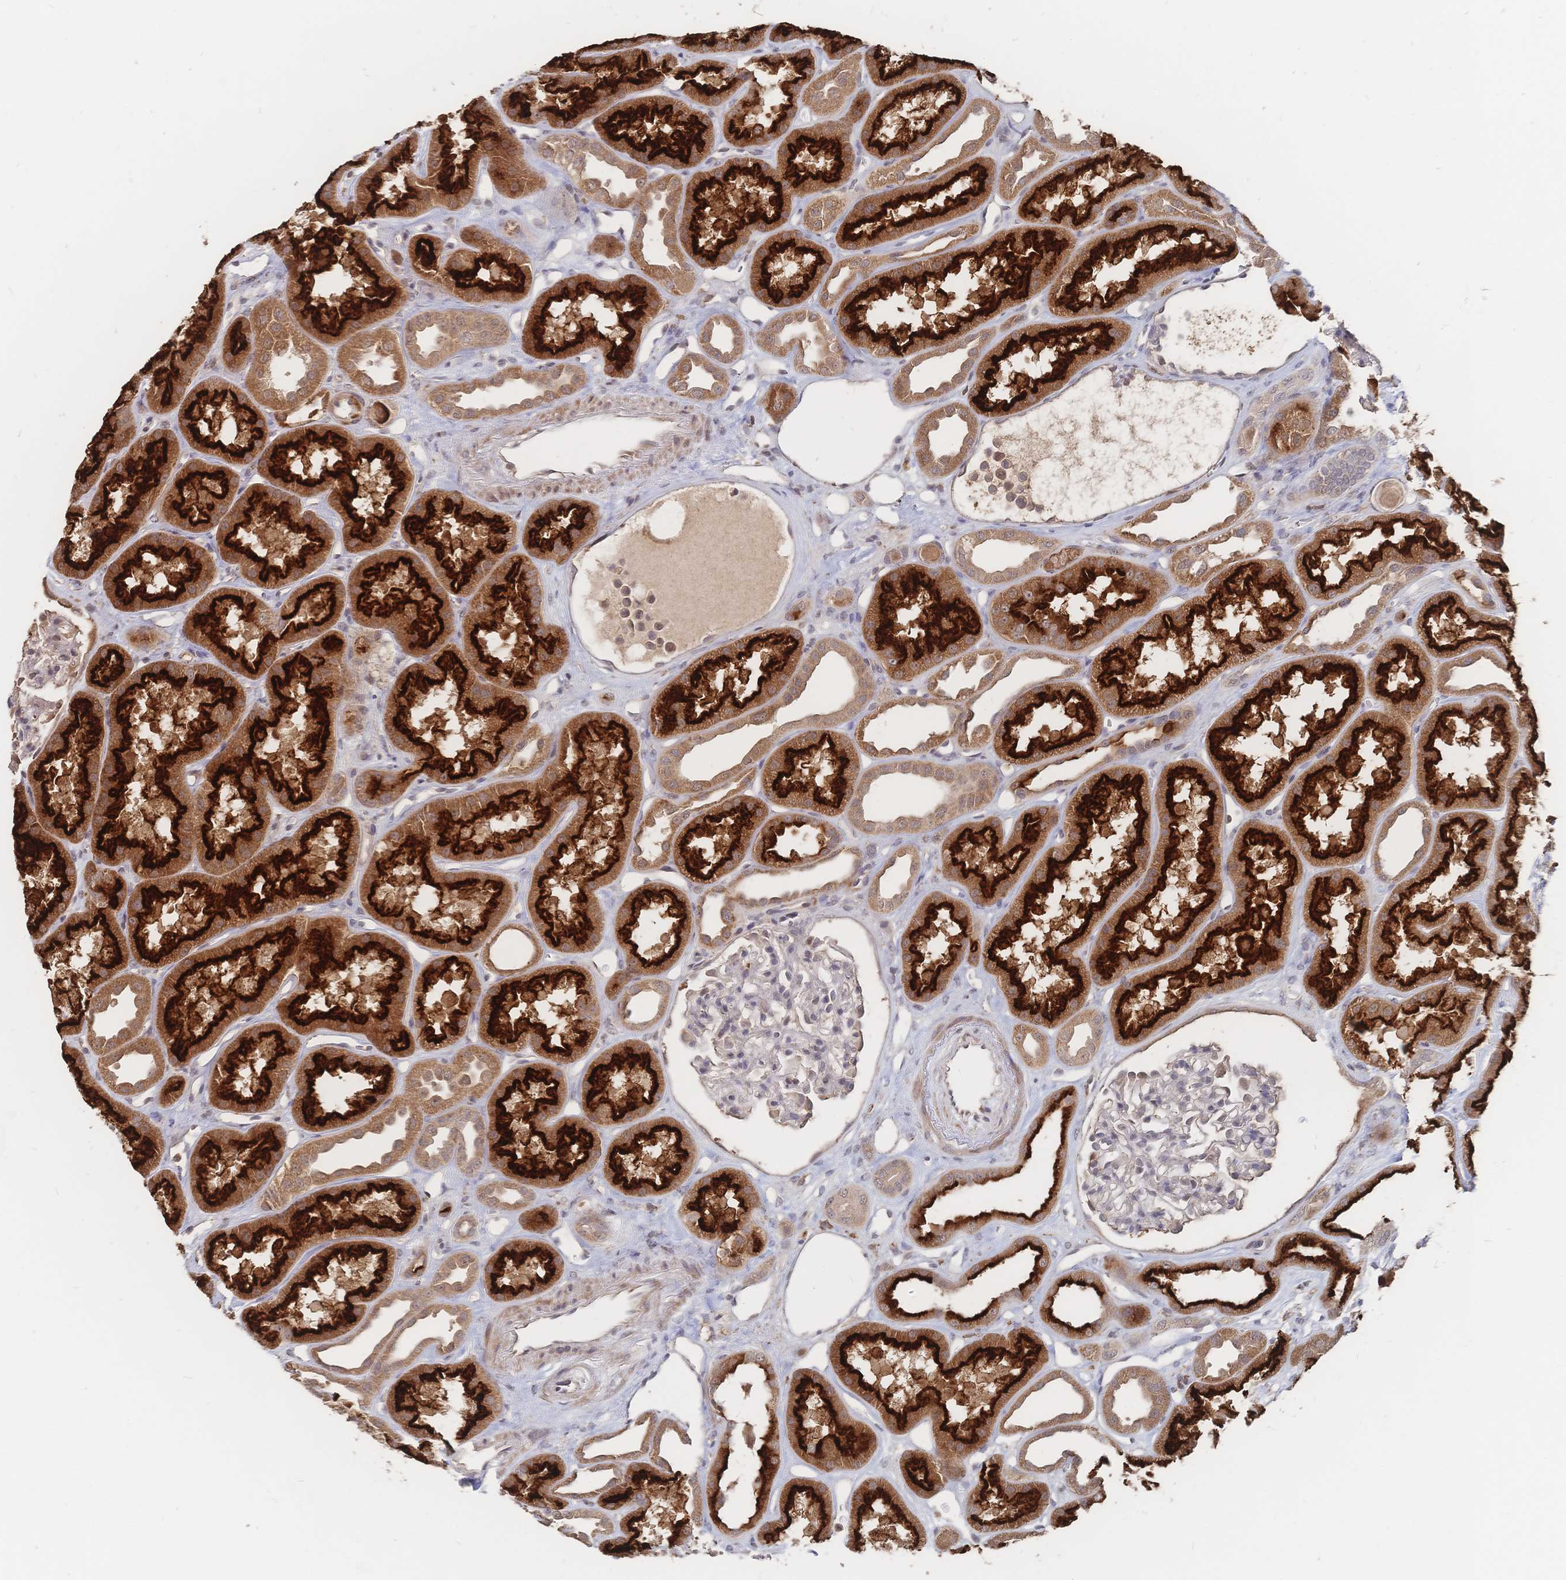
{"staining": {"intensity": "negative", "quantity": "none", "location": "none"}, "tissue": "kidney", "cell_type": "Cells in glomeruli", "image_type": "normal", "snomed": [{"axis": "morphology", "description": "Normal tissue, NOS"}, {"axis": "topography", "description": "Kidney"}], "caption": "Immunohistochemical staining of unremarkable kidney reveals no significant staining in cells in glomeruli. The staining is performed using DAB (3,3'-diaminobenzidine) brown chromogen with nuclei counter-stained in using hematoxylin.", "gene": "LRP5", "patient": {"sex": "male", "age": 61}}